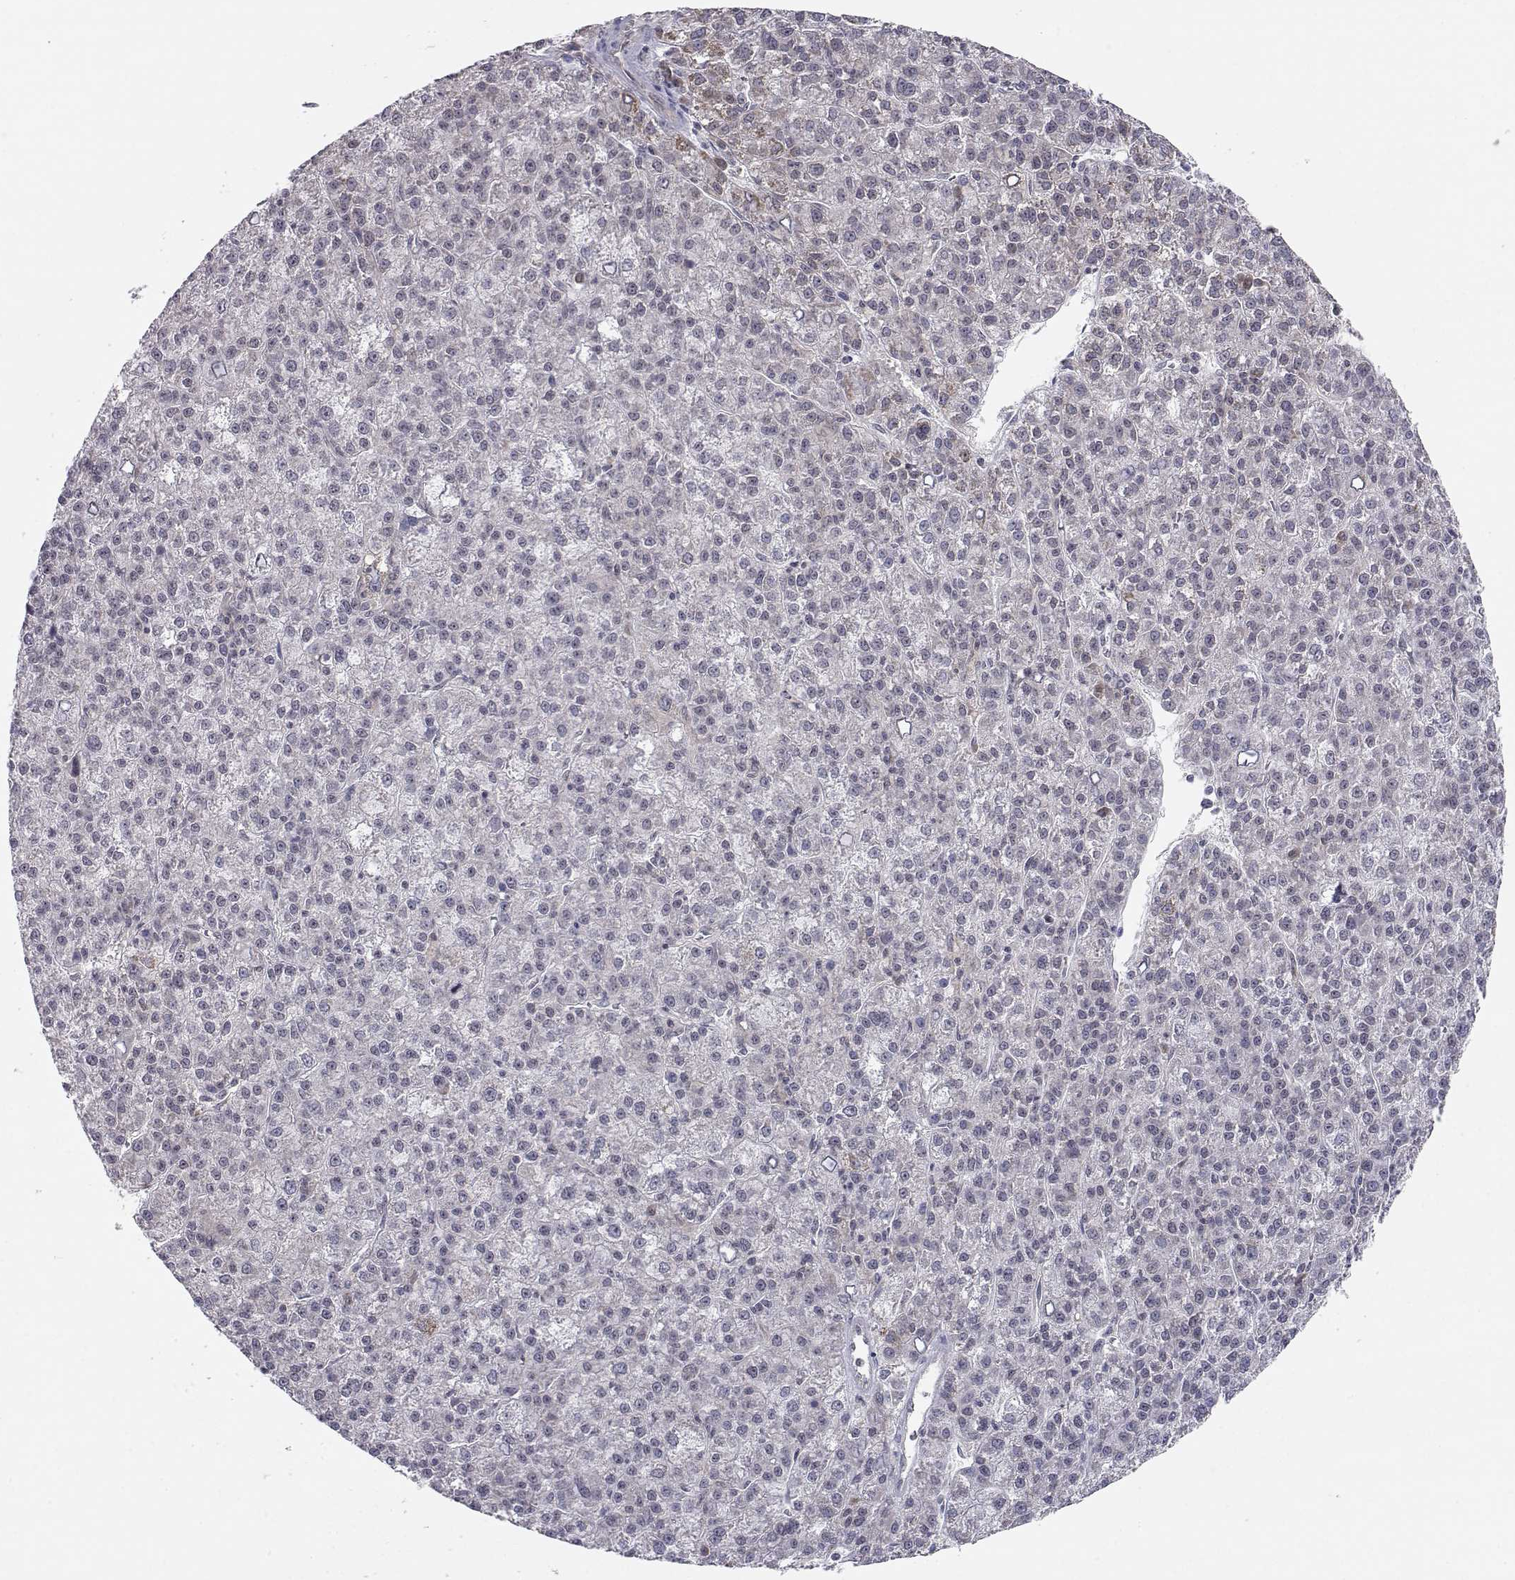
{"staining": {"intensity": "negative", "quantity": "none", "location": "none"}, "tissue": "liver cancer", "cell_type": "Tumor cells", "image_type": "cancer", "snomed": [{"axis": "morphology", "description": "Carcinoma, Hepatocellular, NOS"}, {"axis": "topography", "description": "Liver"}], "caption": "Tumor cells show no significant protein expression in liver cancer.", "gene": "KIF13B", "patient": {"sex": "female", "age": 60}}